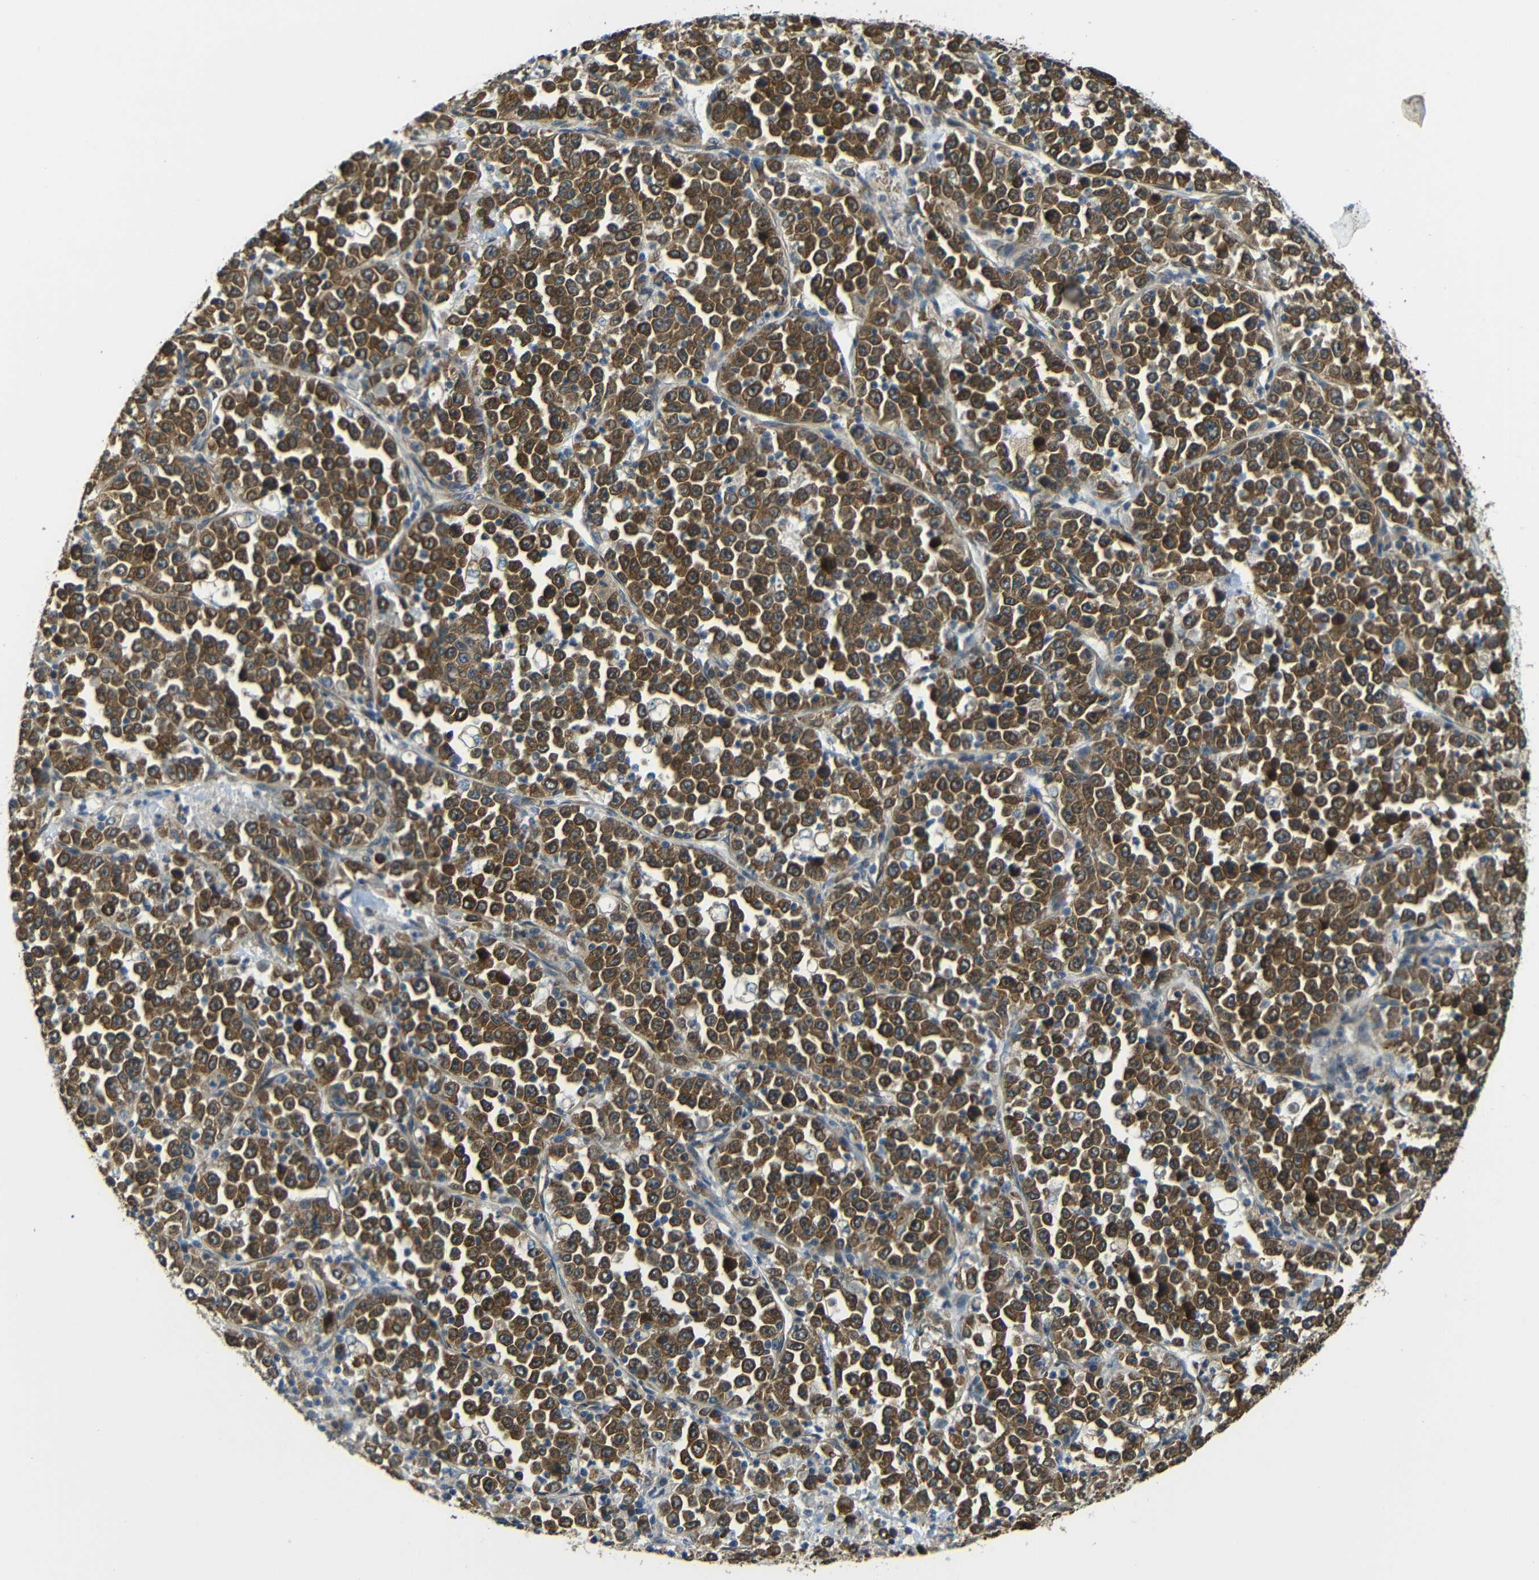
{"staining": {"intensity": "strong", "quantity": ">75%", "location": "cytoplasmic/membranous"}, "tissue": "stomach cancer", "cell_type": "Tumor cells", "image_type": "cancer", "snomed": [{"axis": "morphology", "description": "Normal tissue, NOS"}, {"axis": "morphology", "description": "Adenocarcinoma, NOS"}, {"axis": "topography", "description": "Stomach, upper"}, {"axis": "topography", "description": "Stomach"}], "caption": "Human stomach cancer stained with a protein marker reveals strong staining in tumor cells.", "gene": "VAPB", "patient": {"sex": "male", "age": 59}}